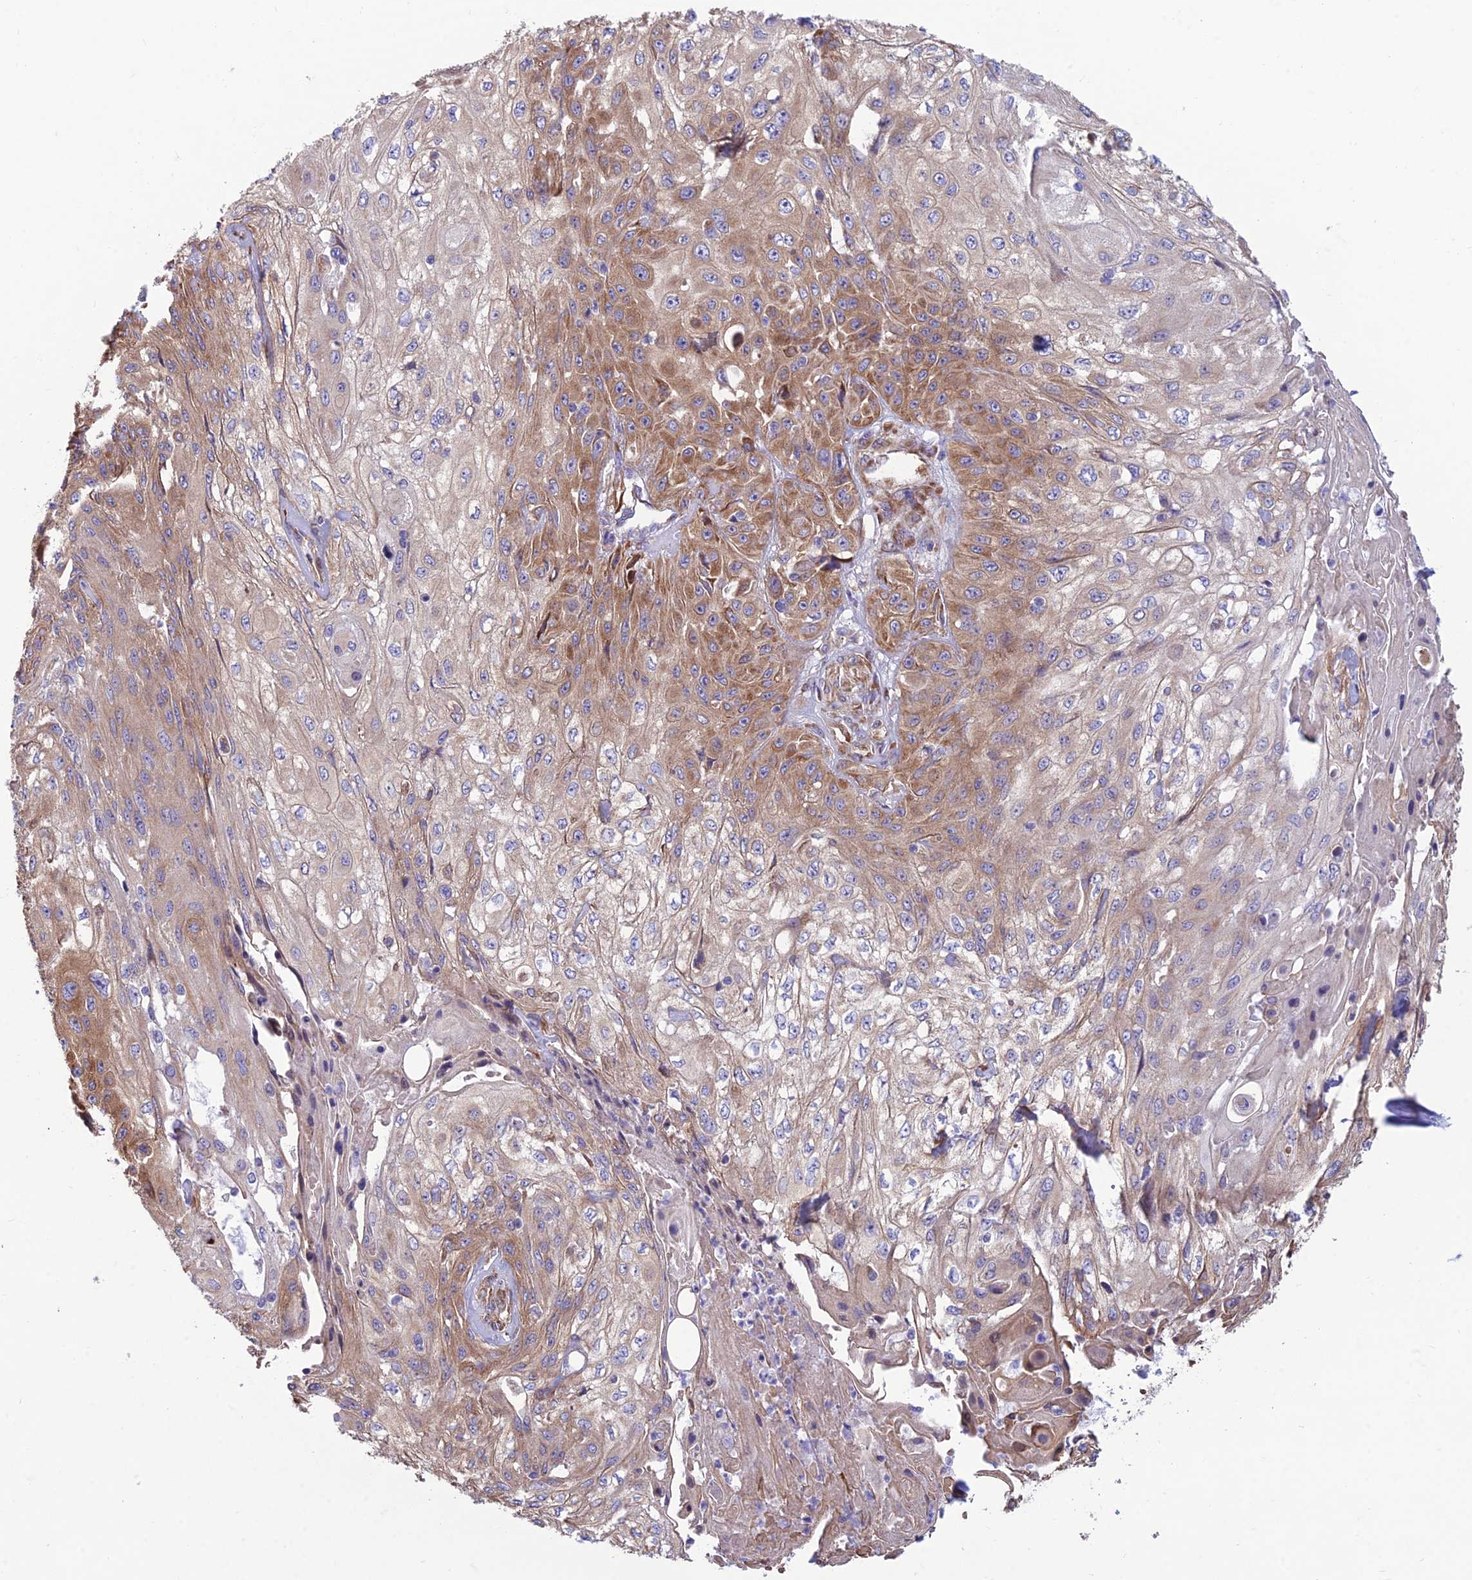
{"staining": {"intensity": "moderate", "quantity": "25%-75%", "location": "cytoplasmic/membranous"}, "tissue": "skin cancer", "cell_type": "Tumor cells", "image_type": "cancer", "snomed": [{"axis": "morphology", "description": "Squamous cell carcinoma, NOS"}, {"axis": "morphology", "description": "Squamous cell carcinoma, metastatic, NOS"}, {"axis": "topography", "description": "Skin"}, {"axis": "topography", "description": "Lymph node"}], "caption": "Skin squamous cell carcinoma stained with a protein marker demonstrates moderate staining in tumor cells.", "gene": "RPL17-C18orf32", "patient": {"sex": "male", "age": 75}}